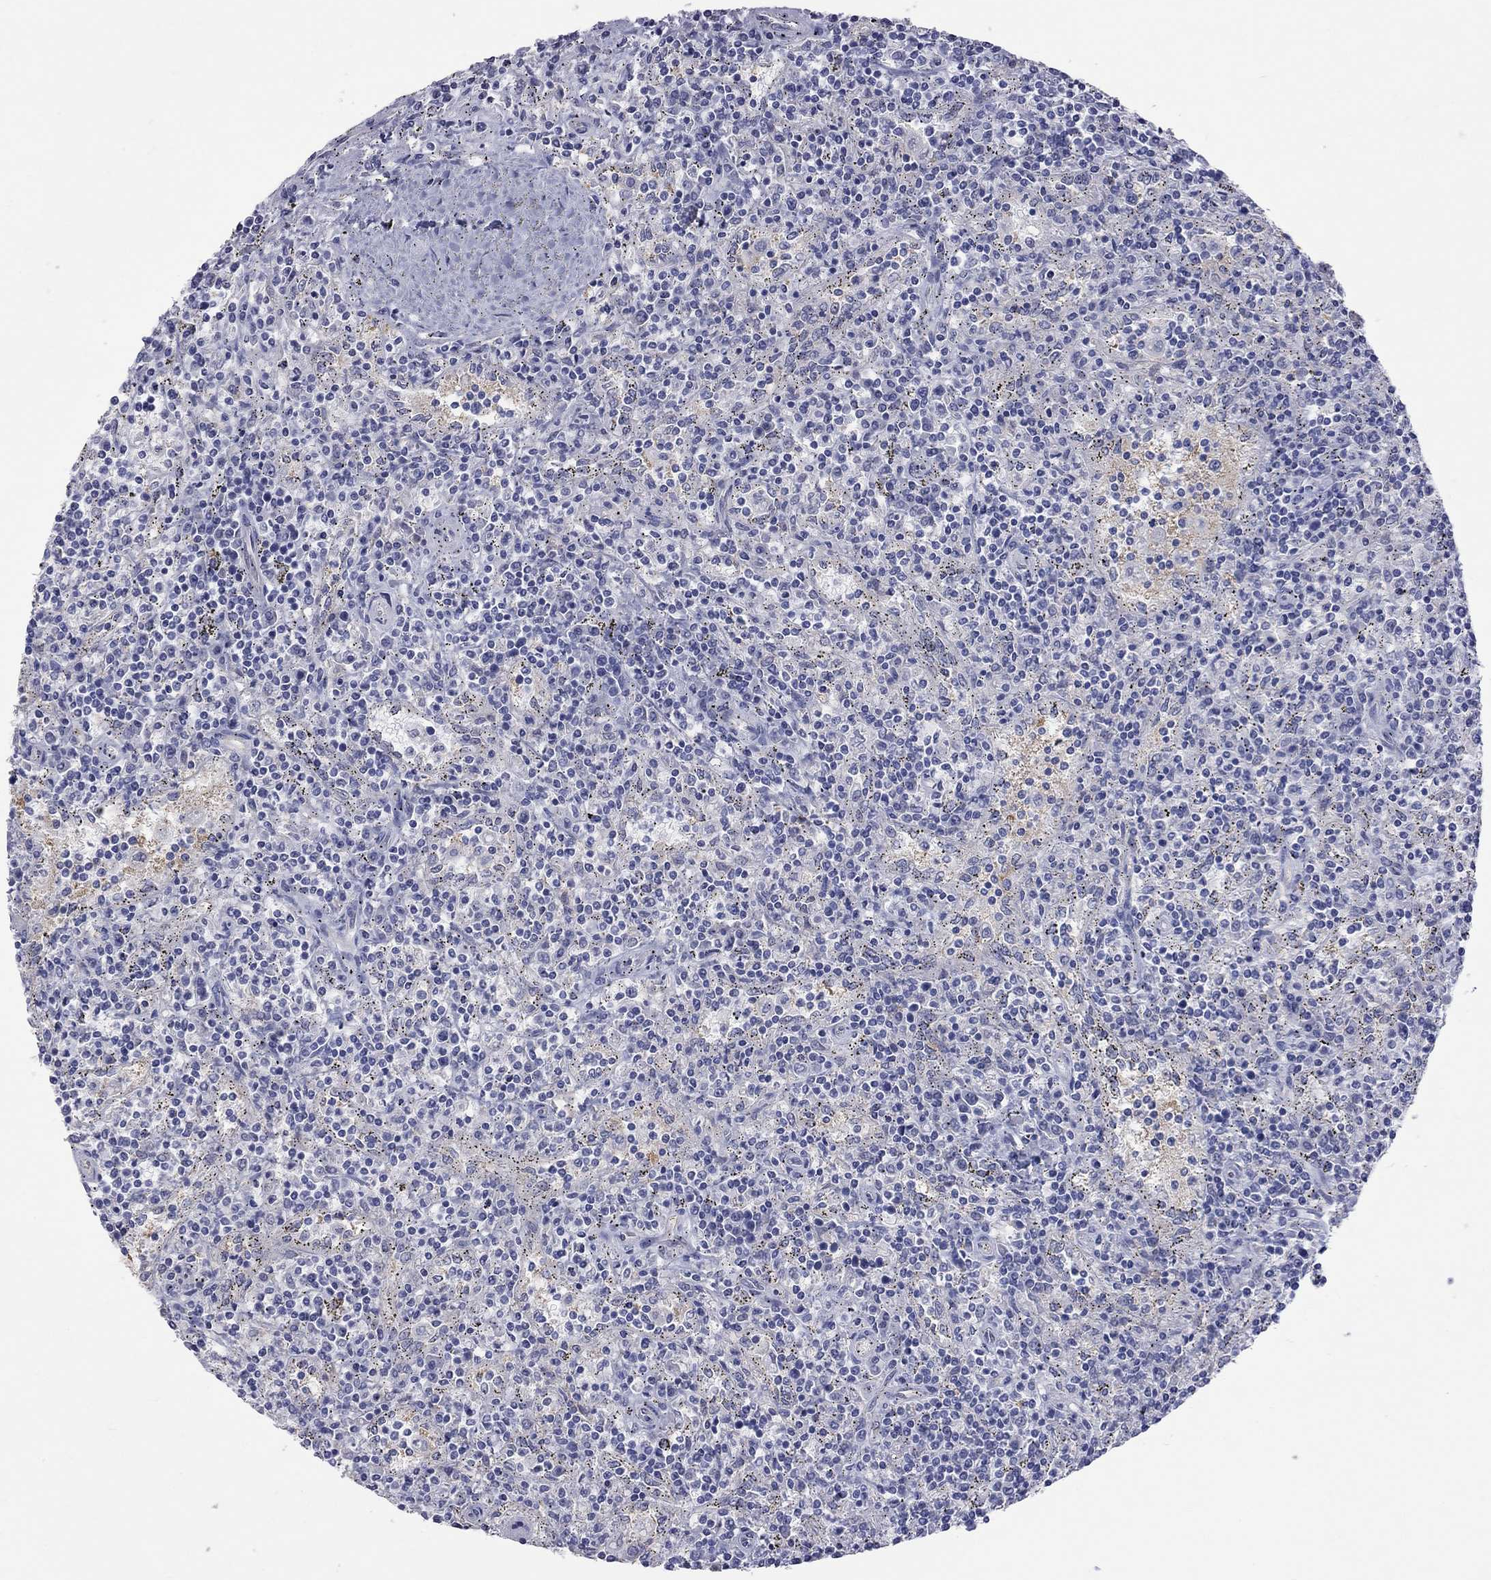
{"staining": {"intensity": "negative", "quantity": "none", "location": "none"}, "tissue": "lymphoma", "cell_type": "Tumor cells", "image_type": "cancer", "snomed": [{"axis": "morphology", "description": "Malignant lymphoma, non-Hodgkin's type, Low grade"}, {"axis": "topography", "description": "Spleen"}], "caption": "Immunohistochemical staining of human malignant lymphoma, non-Hodgkin's type (low-grade) displays no significant staining in tumor cells.", "gene": "HYLS1", "patient": {"sex": "male", "age": 62}}